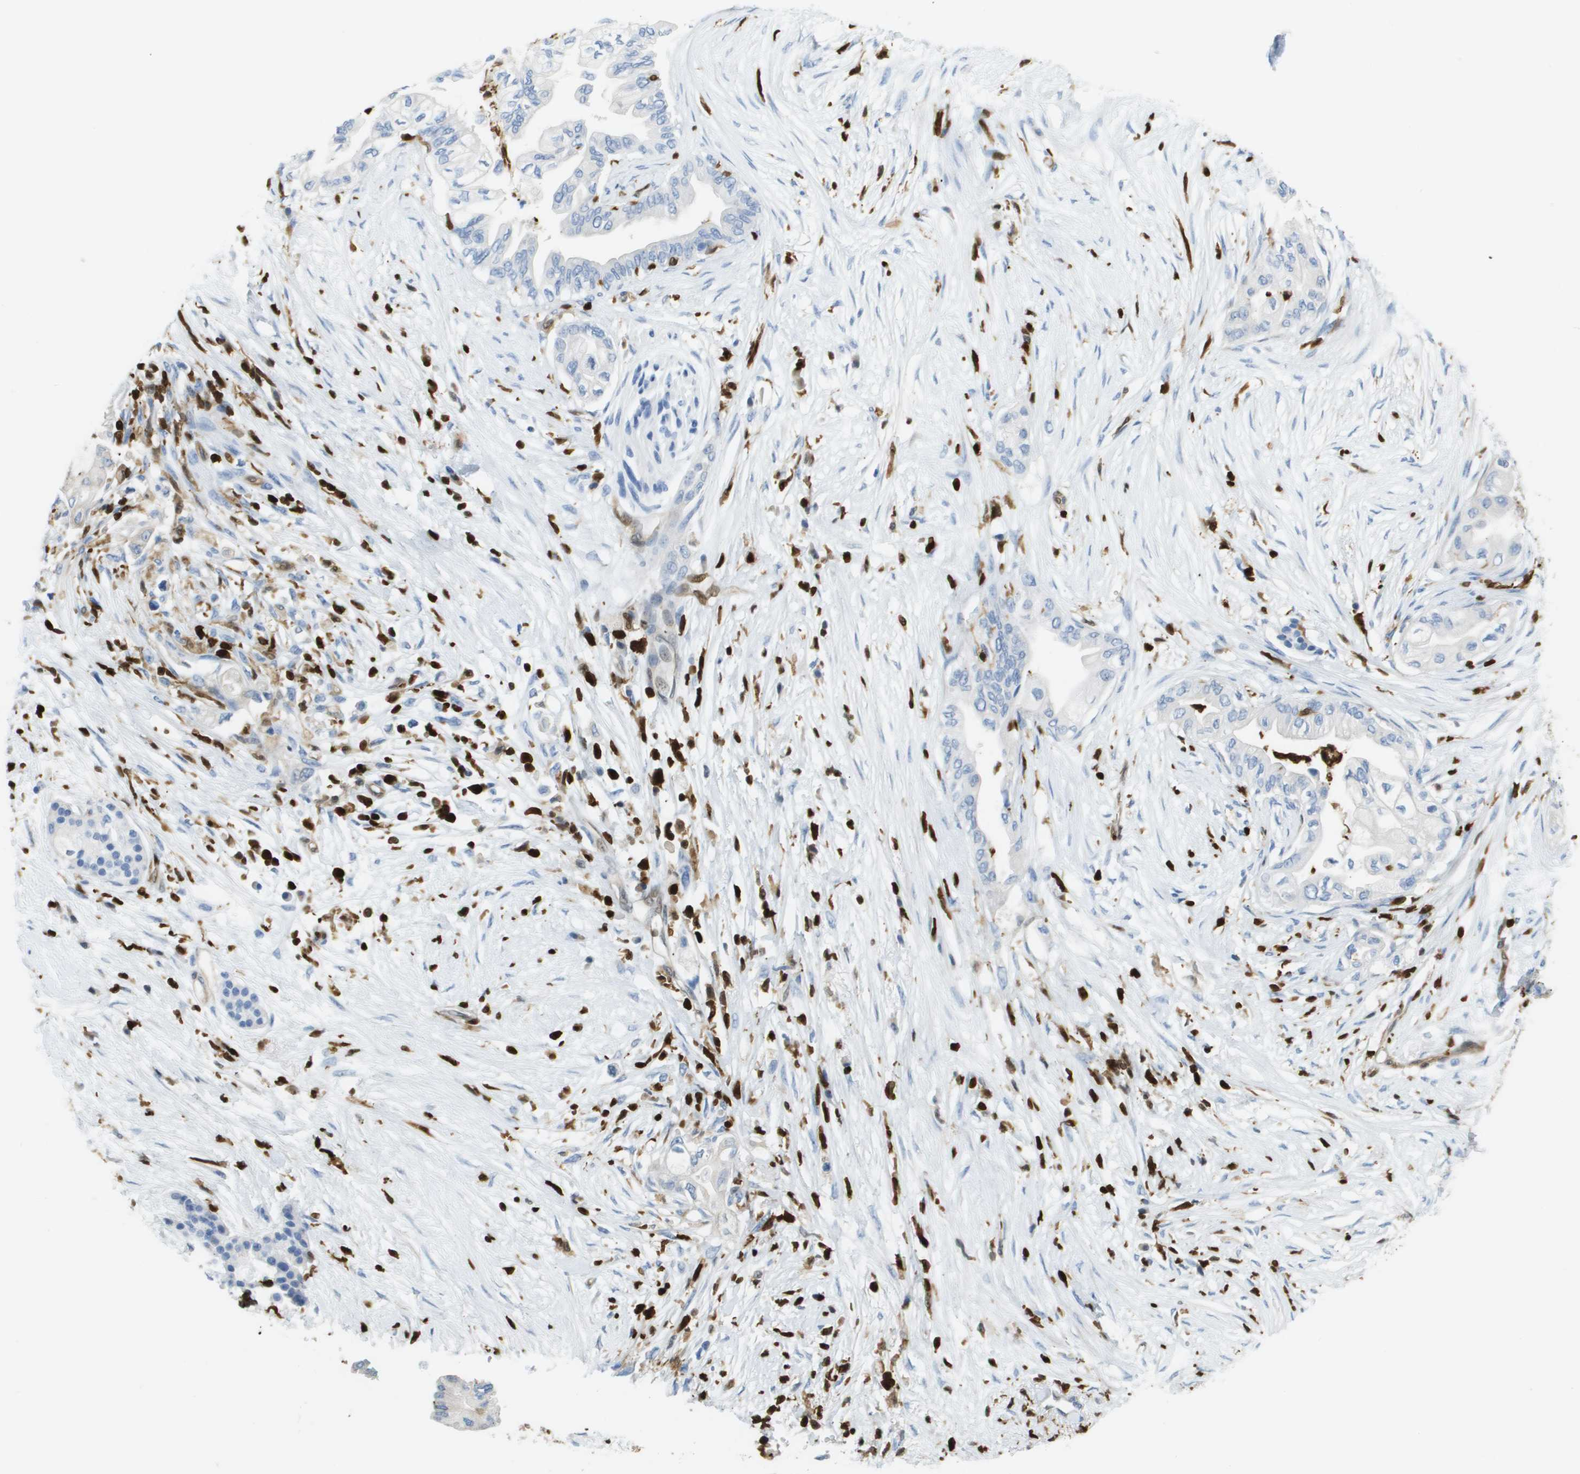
{"staining": {"intensity": "negative", "quantity": "none", "location": "none"}, "tissue": "pancreatic cancer", "cell_type": "Tumor cells", "image_type": "cancer", "snomed": [{"axis": "morphology", "description": "Normal tissue, NOS"}, {"axis": "morphology", "description": "Adenocarcinoma, NOS"}, {"axis": "topography", "description": "Pancreas"}, {"axis": "topography", "description": "Duodenum"}], "caption": "High magnification brightfield microscopy of adenocarcinoma (pancreatic) stained with DAB (brown) and counterstained with hematoxylin (blue): tumor cells show no significant expression.", "gene": "DOCK5", "patient": {"sex": "female", "age": 60}}